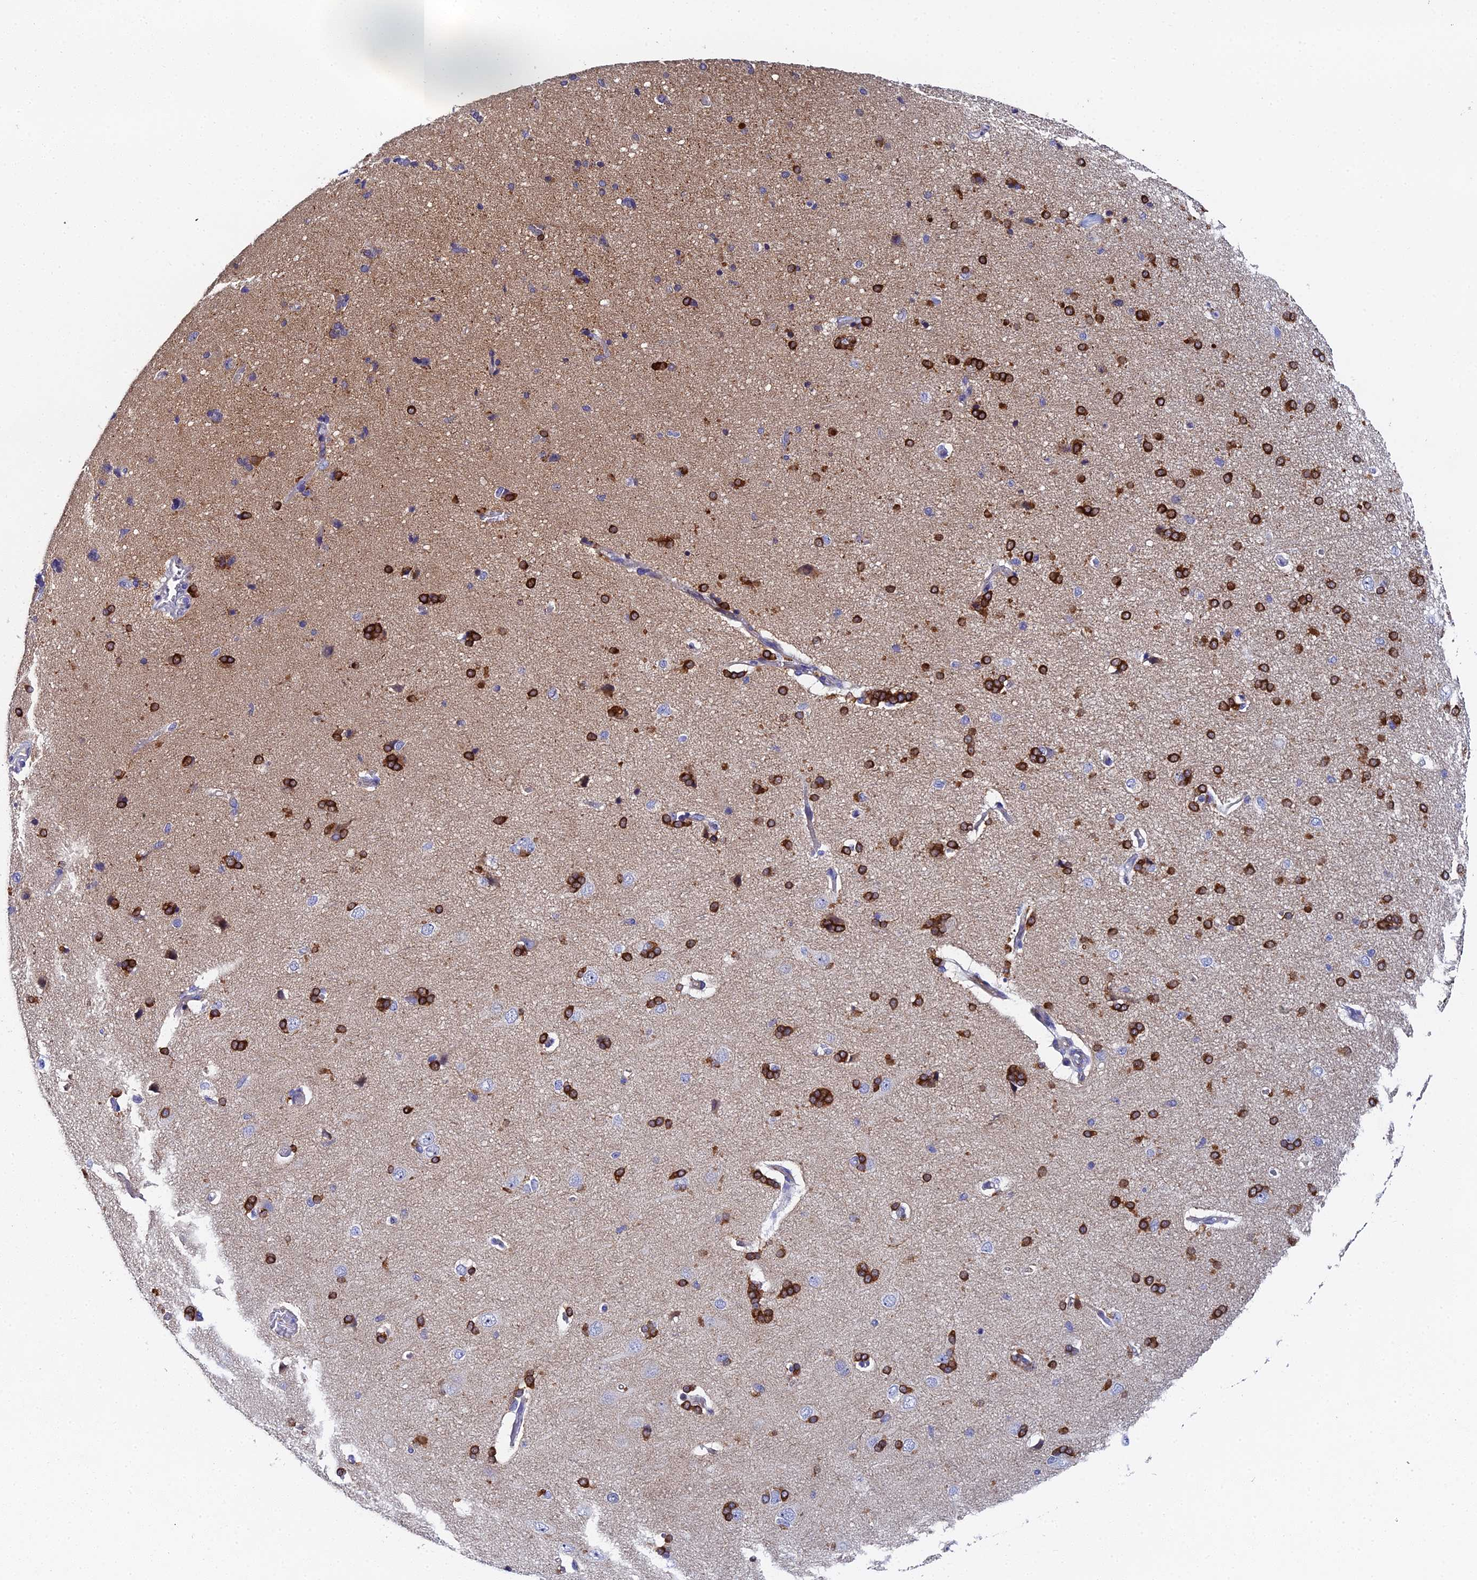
{"staining": {"intensity": "negative", "quantity": "none", "location": "none"}, "tissue": "cerebral cortex", "cell_type": "Endothelial cells", "image_type": "normal", "snomed": [{"axis": "morphology", "description": "Normal tissue, NOS"}, {"axis": "topography", "description": "Cerebral cortex"}], "caption": "DAB (3,3'-diaminobenzidine) immunohistochemical staining of unremarkable human cerebral cortex exhibits no significant positivity in endothelial cells.", "gene": "ENSG00000268674", "patient": {"sex": "male", "age": 62}}